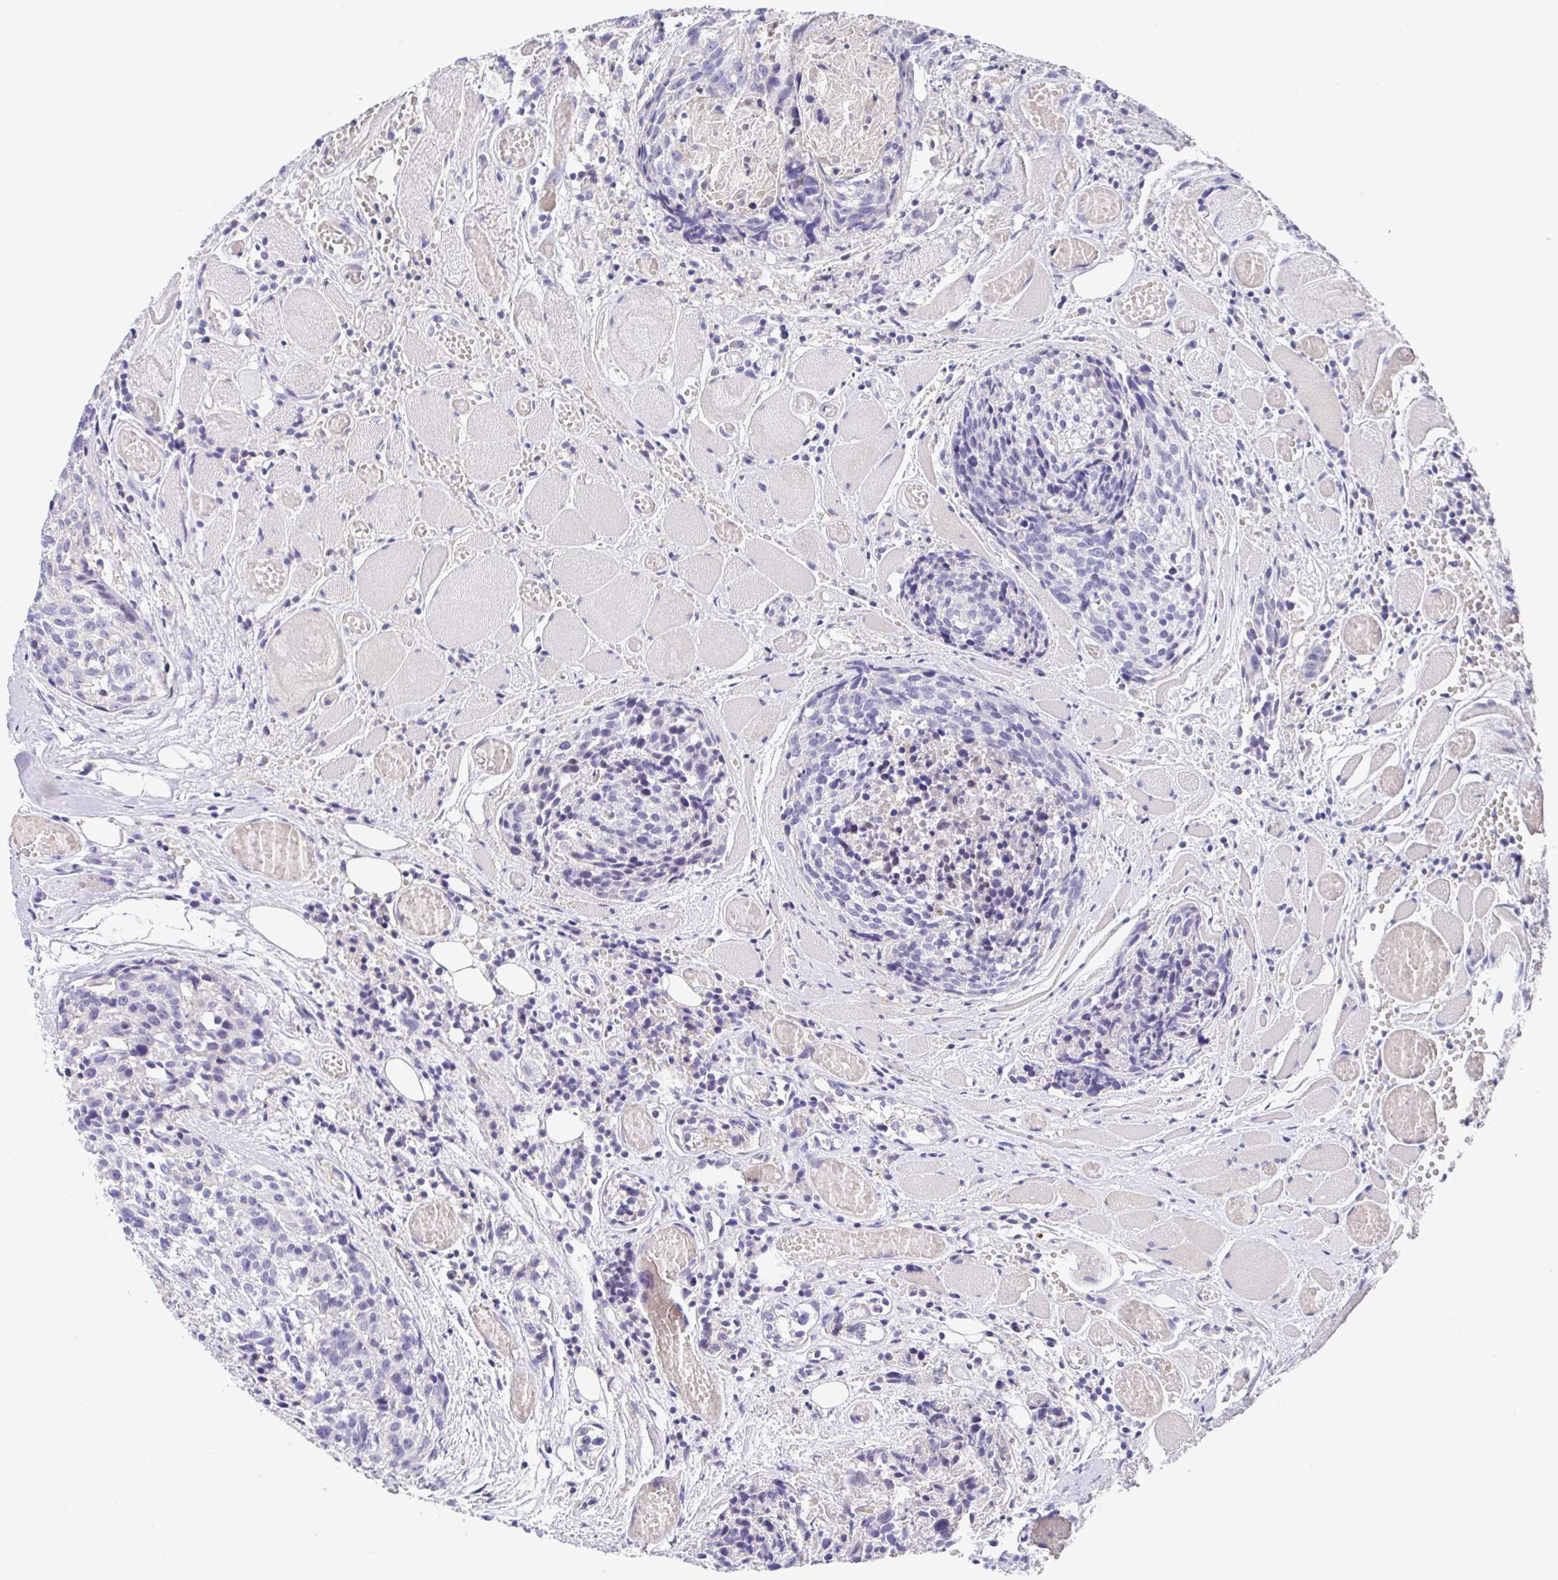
{"staining": {"intensity": "moderate", "quantity": "<25%", "location": "nuclear"}, "tissue": "head and neck cancer", "cell_type": "Tumor cells", "image_type": "cancer", "snomed": [{"axis": "morphology", "description": "Squamous cell carcinoma, NOS"}, {"axis": "topography", "description": "Oral tissue"}, {"axis": "topography", "description": "Head-Neck"}], "caption": "Moderate nuclear protein positivity is present in about <25% of tumor cells in head and neck cancer.", "gene": "TIMELESS", "patient": {"sex": "male", "age": 64}}